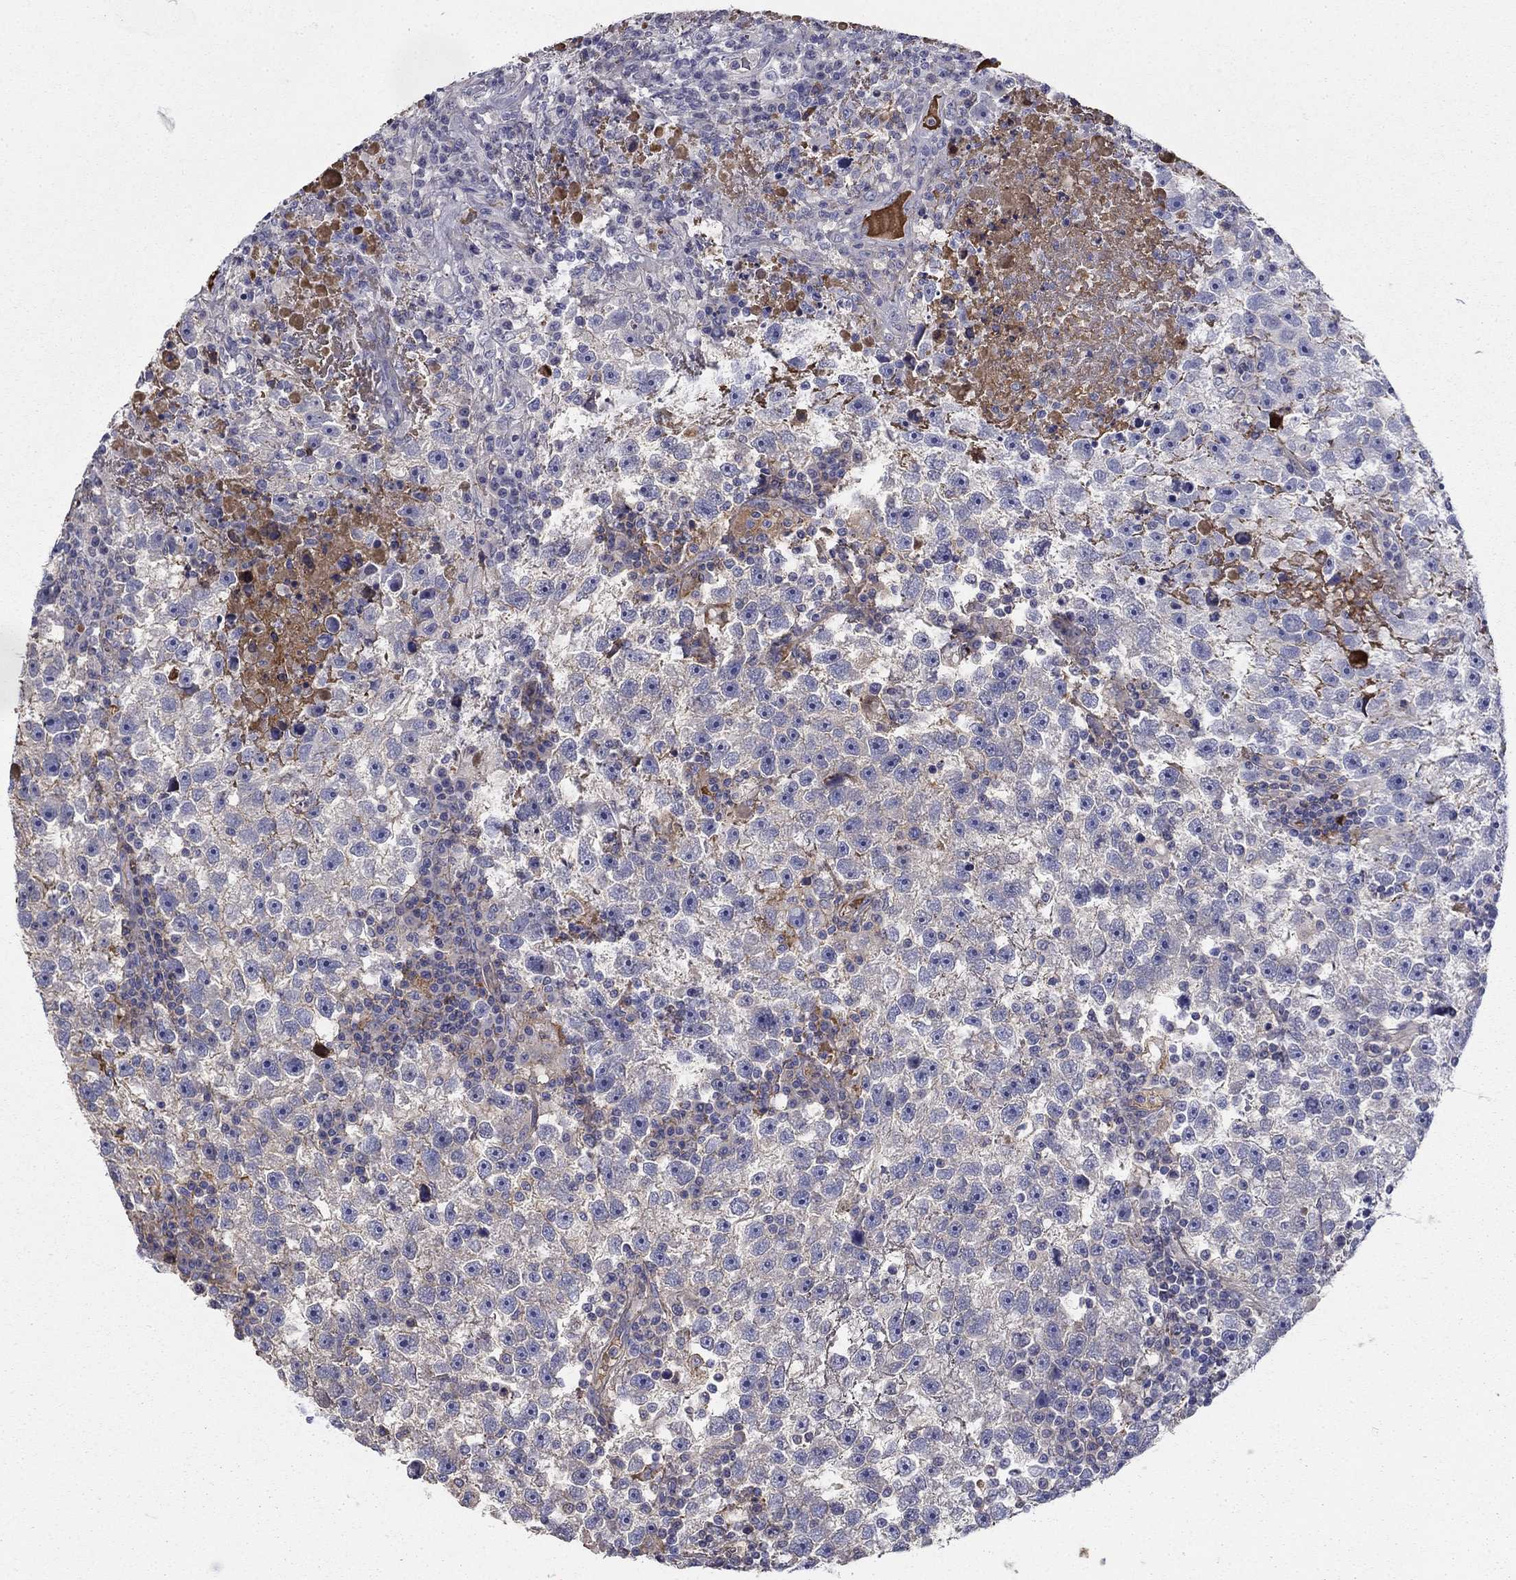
{"staining": {"intensity": "negative", "quantity": "none", "location": "none"}, "tissue": "testis cancer", "cell_type": "Tumor cells", "image_type": "cancer", "snomed": [{"axis": "morphology", "description": "Seminoma, NOS"}, {"axis": "topography", "description": "Testis"}], "caption": "Testis cancer was stained to show a protein in brown. There is no significant staining in tumor cells.", "gene": "CPLX4", "patient": {"sex": "male", "age": 47}}